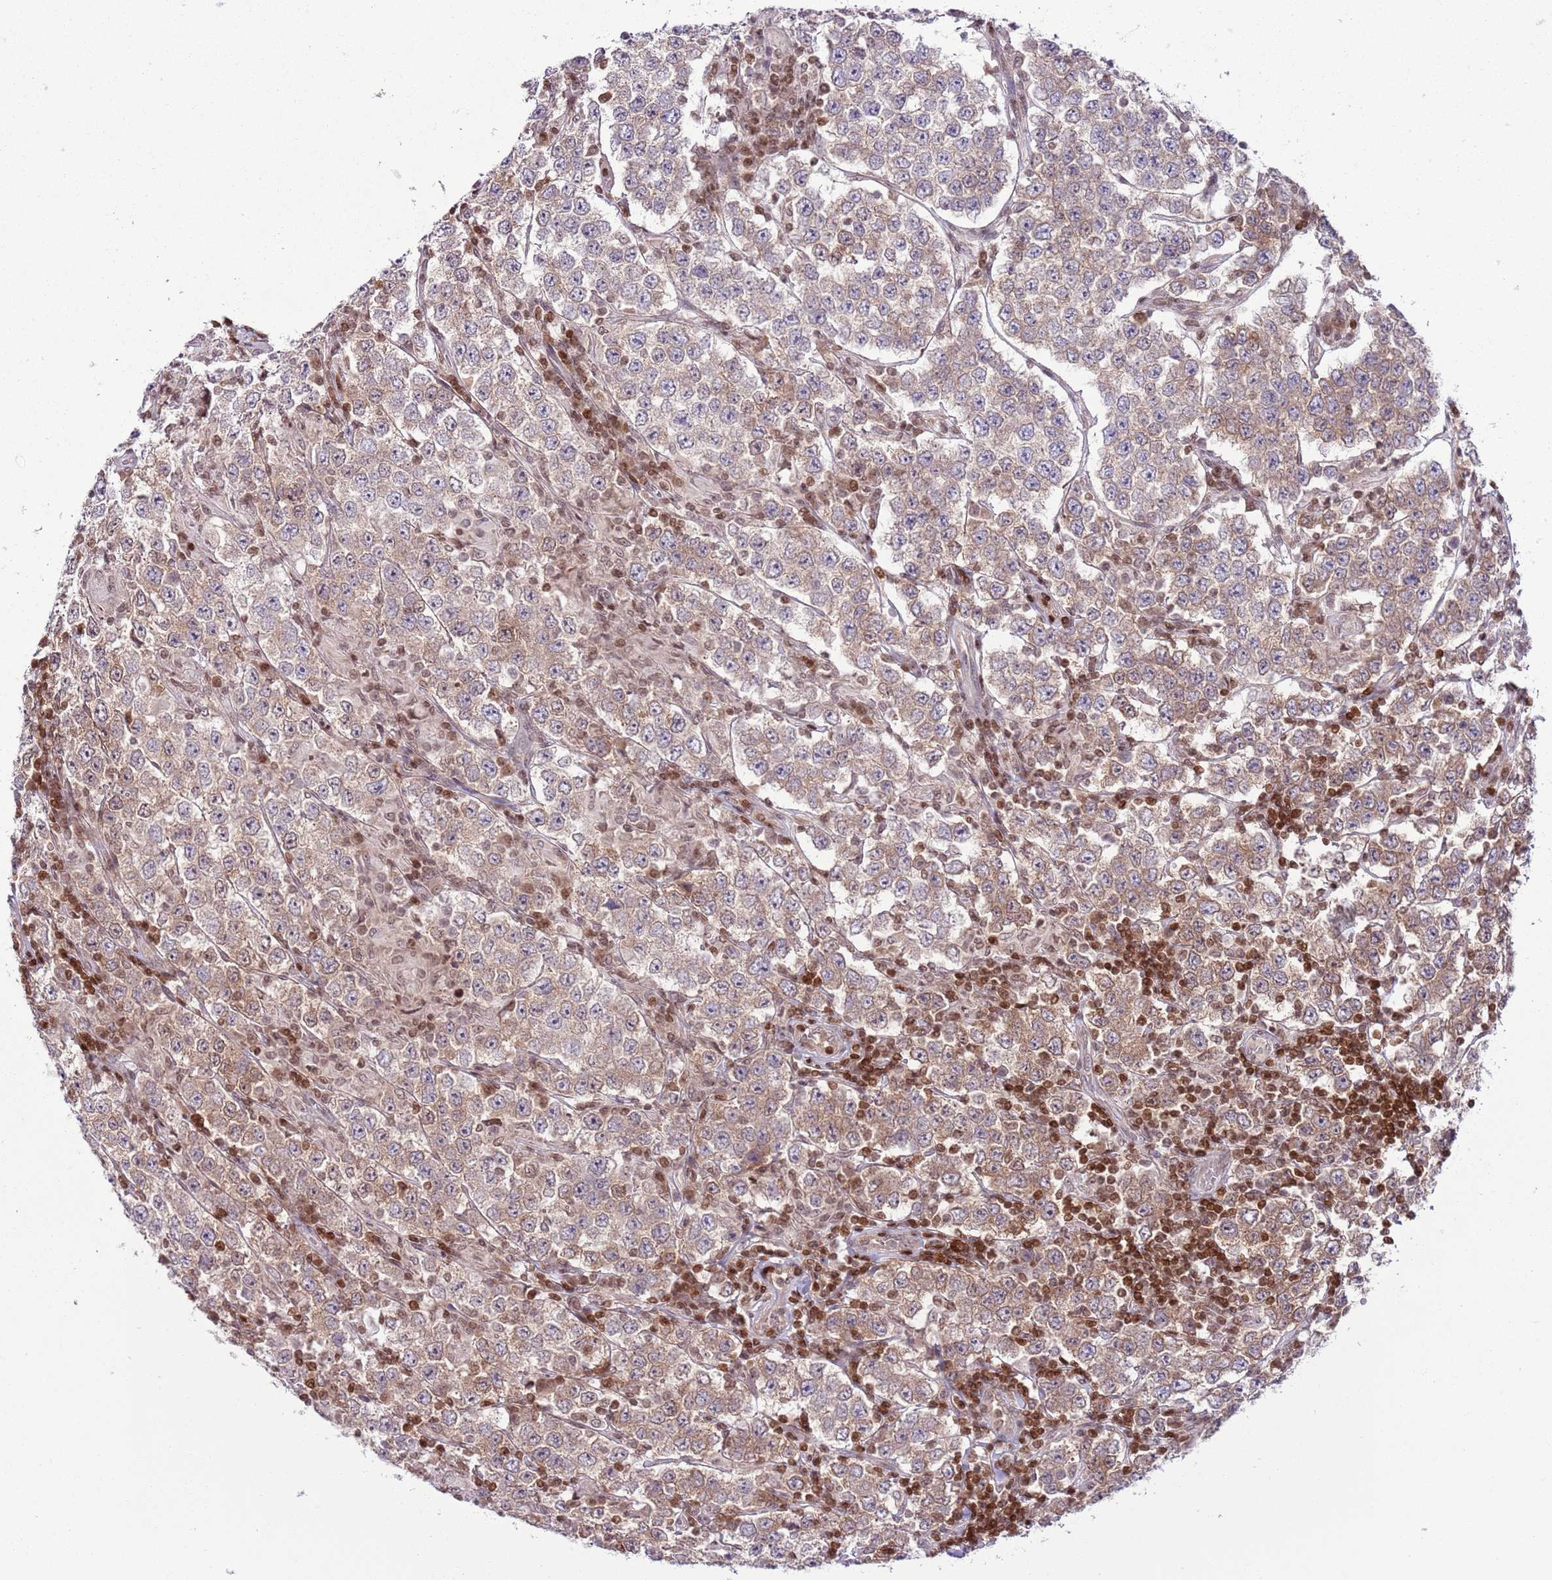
{"staining": {"intensity": "weak", "quantity": "25%-75%", "location": "cytoplasmic/membranous"}, "tissue": "testis cancer", "cell_type": "Tumor cells", "image_type": "cancer", "snomed": [{"axis": "morphology", "description": "Normal tissue, NOS"}, {"axis": "morphology", "description": "Urothelial carcinoma, High grade"}, {"axis": "morphology", "description": "Seminoma, NOS"}, {"axis": "morphology", "description": "Carcinoma, Embryonal, NOS"}, {"axis": "topography", "description": "Urinary bladder"}, {"axis": "topography", "description": "Testis"}], "caption": "Testis cancer (urothelial carcinoma (high-grade)) tissue shows weak cytoplasmic/membranous positivity in about 25%-75% of tumor cells", "gene": "SELENOH", "patient": {"sex": "male", "age": 41}}